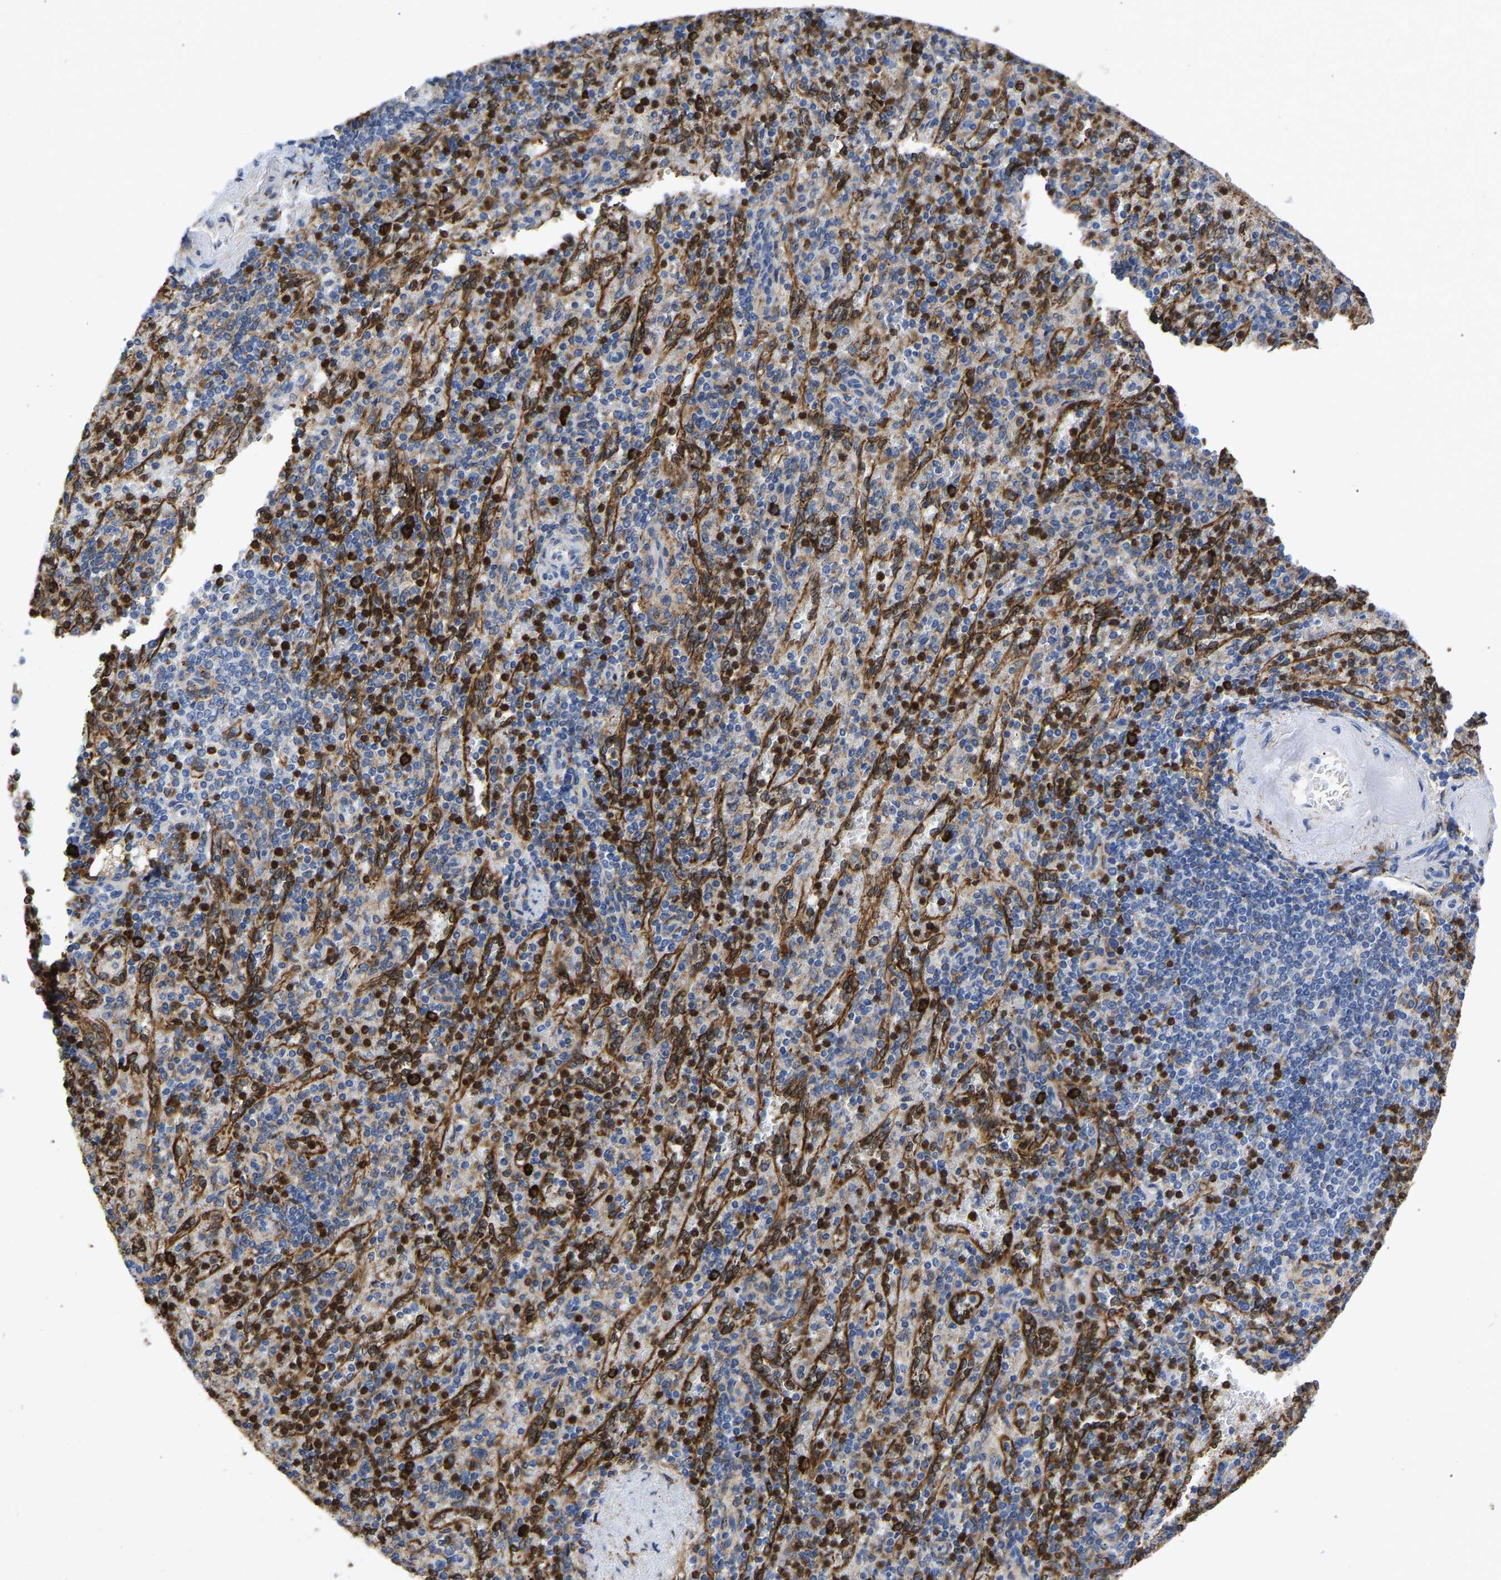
{"staining": {"intensity": "strong", "quantity": "<25%", "location": "cytoplasmic/membranous"}, "tissue": "spleen", "cell_type": "Cells in red pulp", "image_type": "normal", "snomed": [{"axis": "morphology", "description": "Normal tissue, NOS"}, {"axis": "topography", "description": "Spleen"}], "caption": "A brown stain shows strong cytoplasmic/membranous staining of a protein in cells in red pulp of normal human spleen. The staining was performed using DAB, with brown indicating positive protein expression. Nuclei are stained blue with hematoxylin.", "gene": "P4HB", "patient": {"sex": "female", "age": 74}}